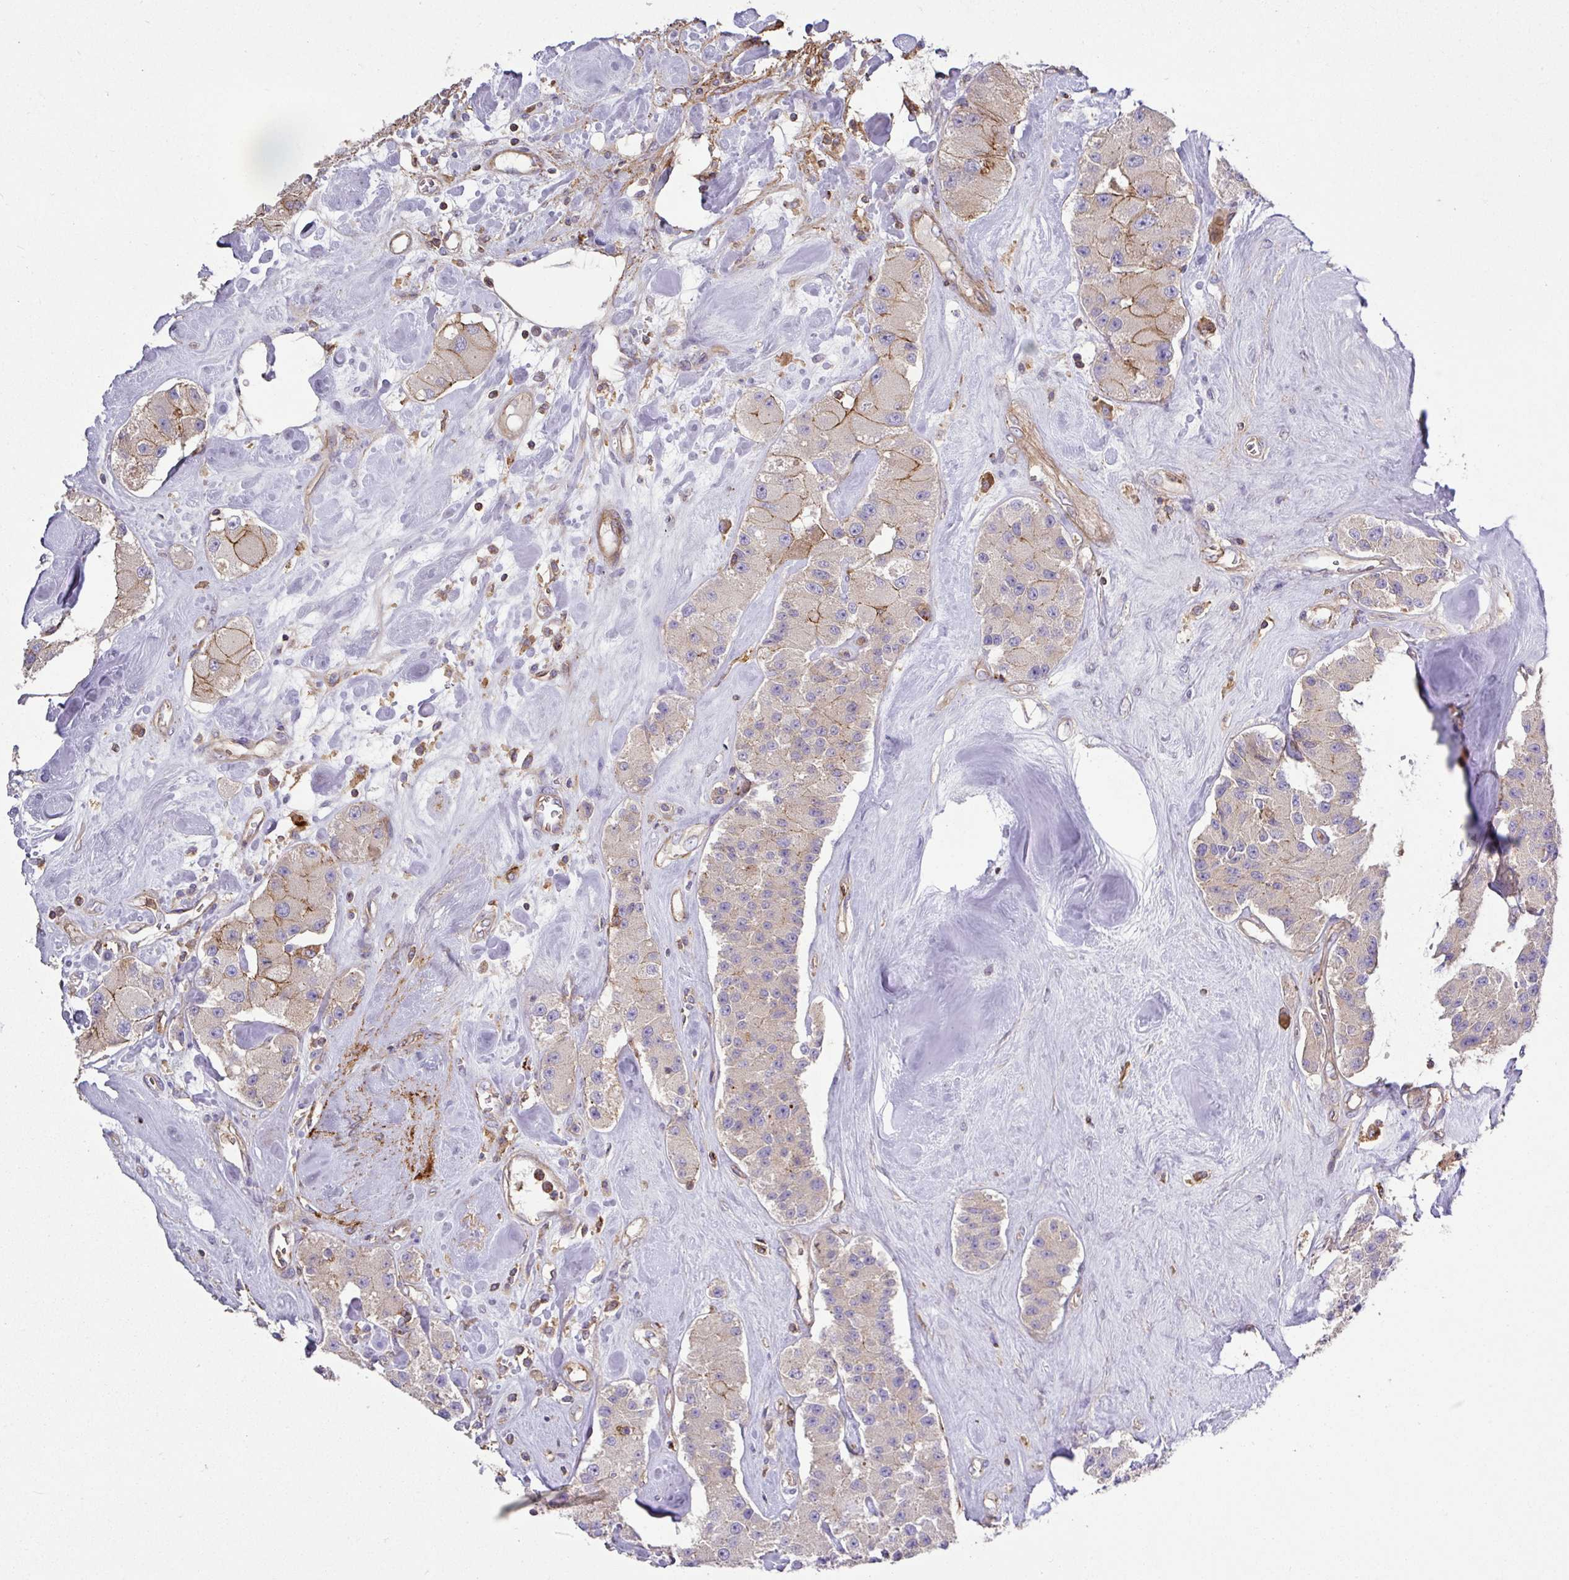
{"staining": {"intensity": "moderate", "quantity": "<25%", "location": "cytoplasmic/membranous"}, "tissue": "carcinoid", "cell_type": "Tumor cells", "image_type": "cancer", "snomed": [{"axis": "morphology", "description": "Carcinoid, malignant, NOS"}, {"axis": "topography", "description": "Pancreas"}], "caption": "IHC photomicrograph of neoplastic tissue: human carcinoid (malignant) stained using IHC displays low levels of moderate protein expression localized specifically in the cytoplasmic/membranous of tumor cells, appearing as a cytoplasmic/membranous brown color.", "gene": "RIC1", "patient": {"sex": "male", "age": 41}}